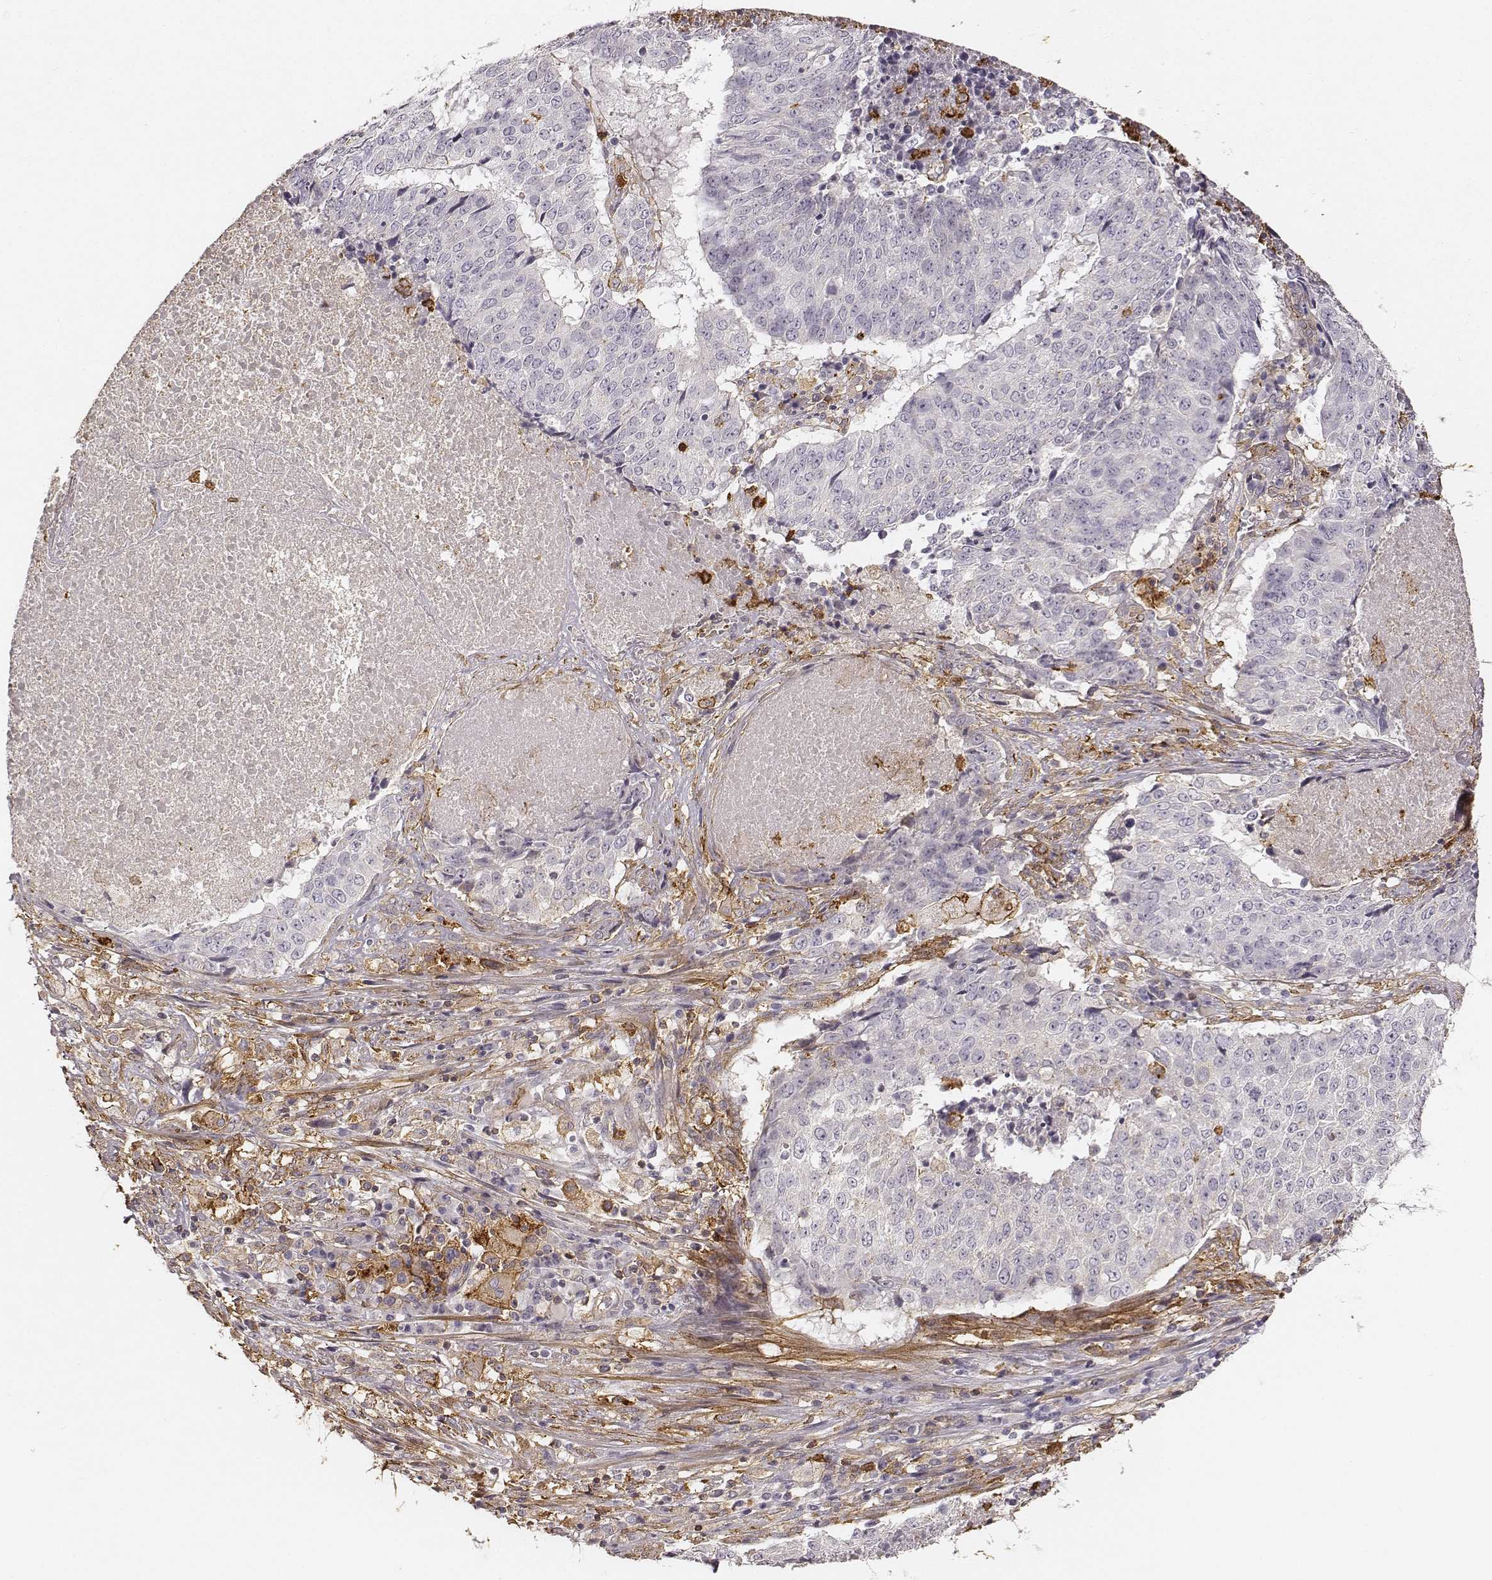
{"staining": {"intensity": "negative", "quantity": "none", "location": "none"}, "tissue": "lung cancer", "cell_type": "Tumor cells", "image_type": "cancer", "snomed": [{"axis": "morphology", "description": "Normal tissue, NOS"}, {"axis": "morphology", "description": "Squamous cell carcinoma, NOS"}, {"axis": "topography", "description": "Bronchus"}, {"axis": "topography", "description": "Lung"}], "caption": "Lung squamous cell carcinoma was stained to show a protein in brown. There is no significant expression in tumor cells.", "gene": "ZYX", "patient": {"sex": "male", "age": 64}}